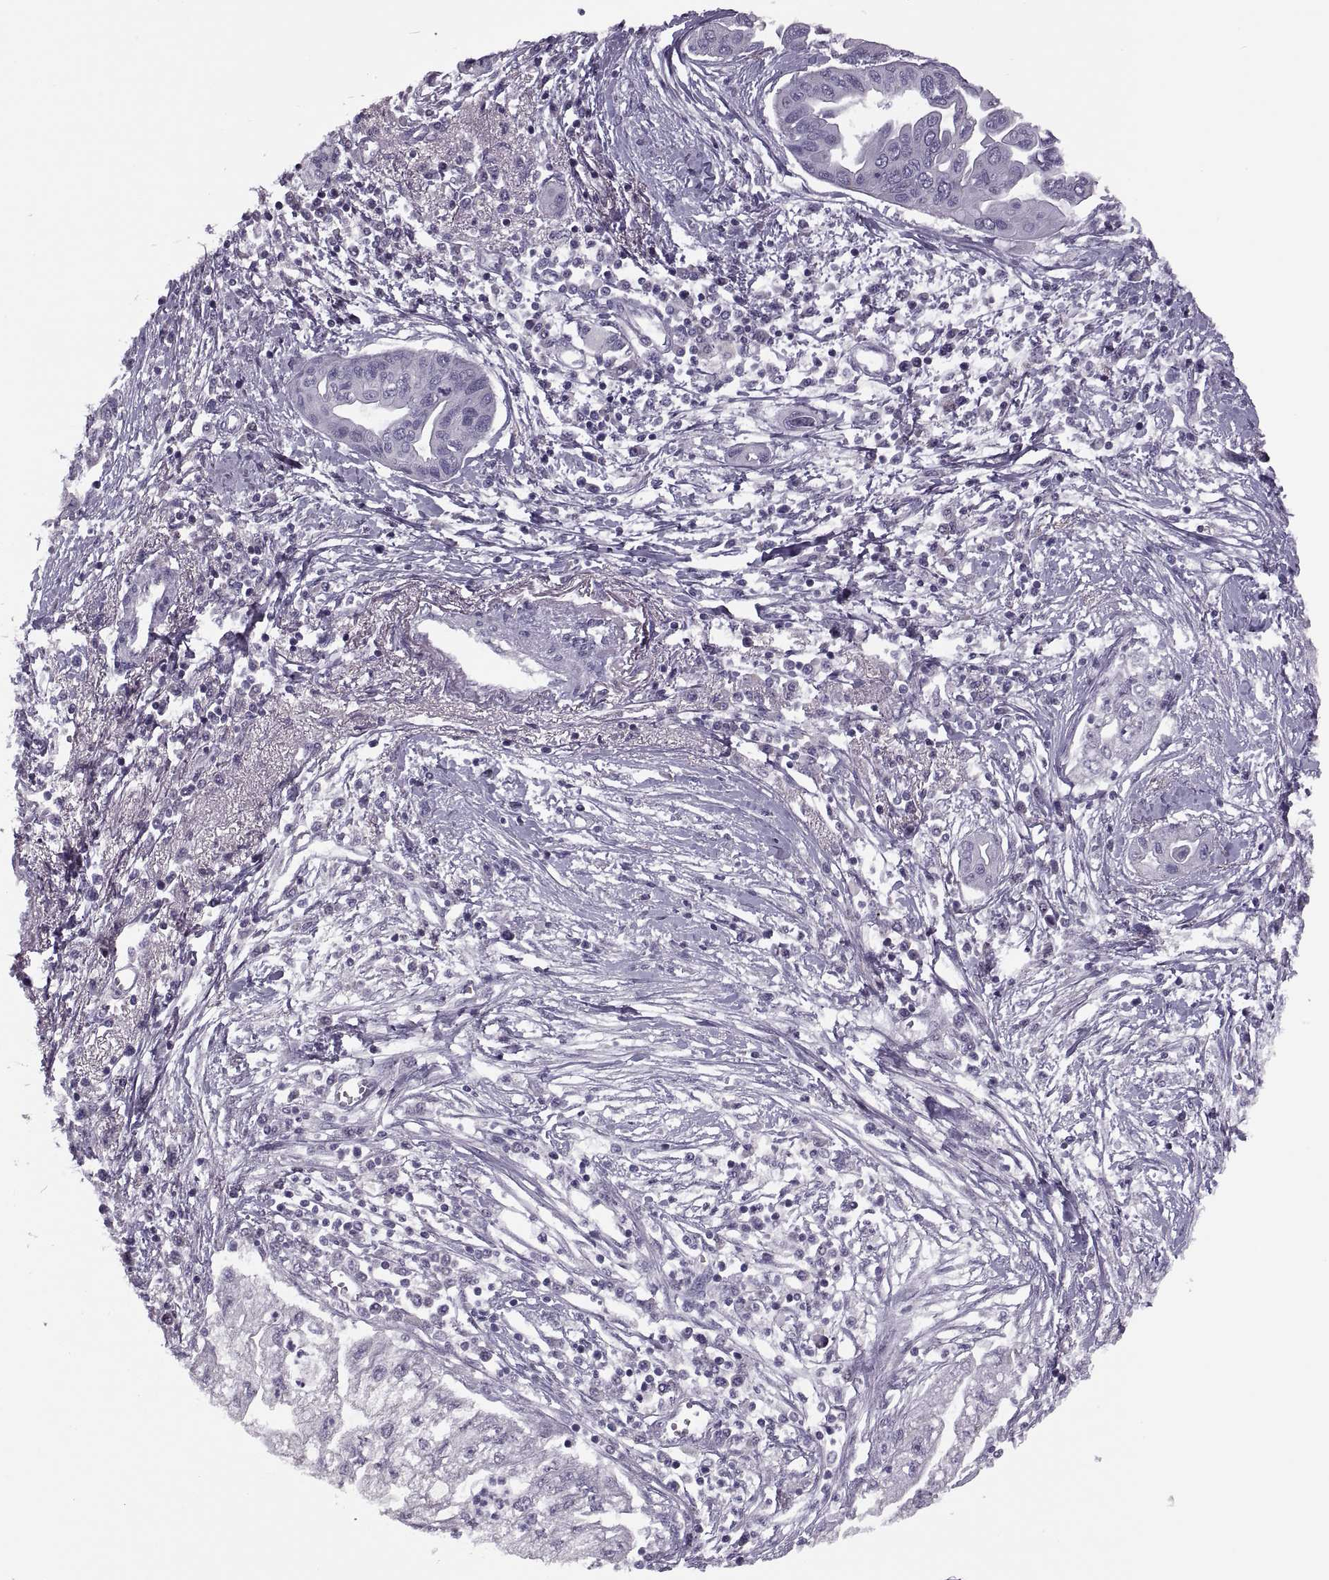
{"staining": {"intensity": "negative", "quantity": "none", "location": "none"}, "tissue": "pancreatic cancer", "cell_type": "Tumor cells", "image_type": "cancer", "snomed": [{"axis": "morphology", "description": "Adenocarcinoma, NOS"}, {"axis": "topography", "description": "Pancreas"}], "caption": "DAB (3,3'-diaminobenzidine) immunohistochemical staining of human pancreatic cancer (adenocarcinoma) displays no significant staining in tumor cells.", "gene": "PRSS54", "patient": {"sex": "male", "age": 70}}